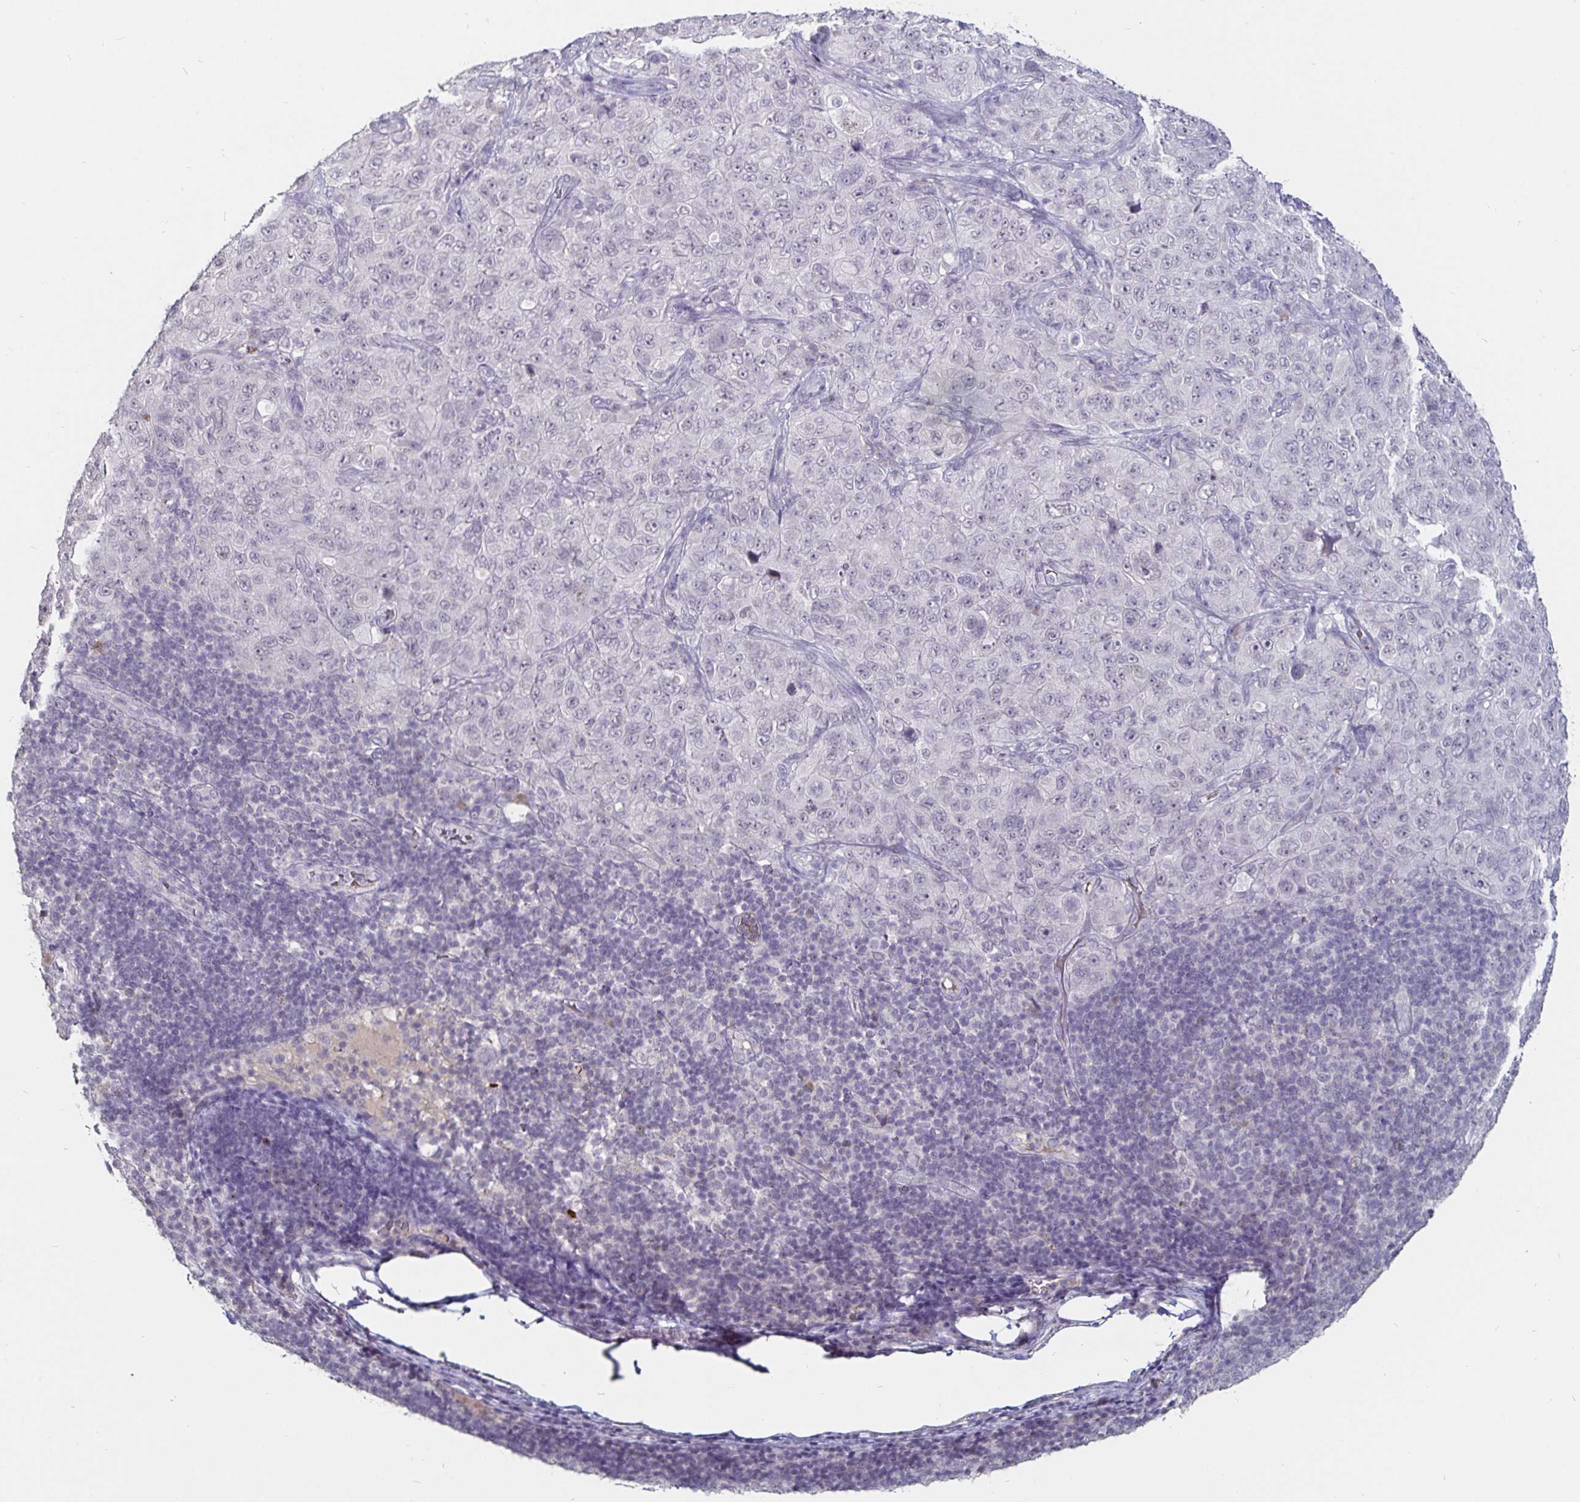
{"staining": {"intensity": "negative", "quantity": "none", "location": "none"}, "tissue": "pancreatic cancer", "cell_type": "Tumor cells", "image_type": "cancer", "snomed": [{"axis": "morphology", "description": "Adenocarcinoma, NOS"}, {"axis": "topography", "description": "Pancreas"}], "caption": "This is a micrograph of IHC staining of adenocarcinoma (pancreatic), which shows no positivity in tumor cells.", "gene": "FAIM2", "patient": {"sex": "male", "age": 68}}